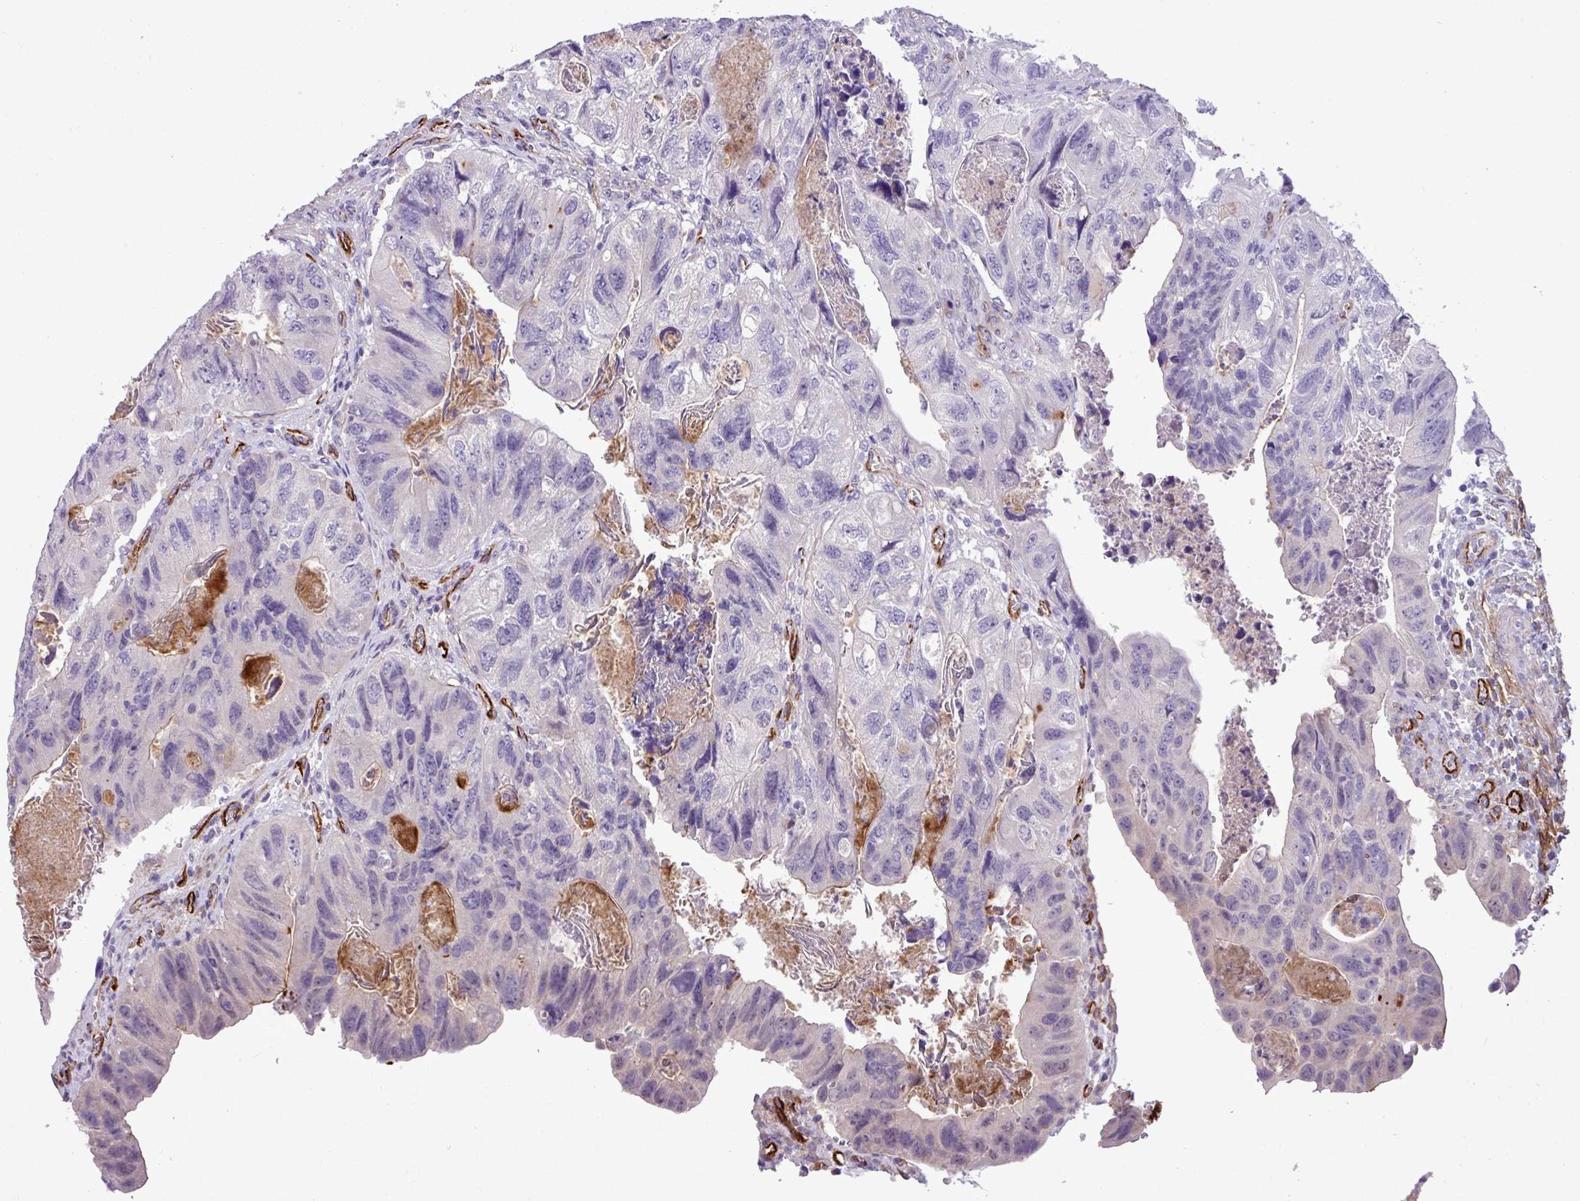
{"staining": {"intensity": "negative", "quantity": "none", "location": "none"}, "tissue": "colorectal cancer", "cell_type": "Tumor cells", "image_type": "cancer", "snomed": [{"axis": "morphology", "description": "Adenocarcinoma, NOS"}, {"axis": "topography", "description": "Rectum"}], "caption": "High magnification brightfield microscopy of colorectal cancer (adenocarcinoma) stained with DAB (brown) and counterstained with hematoxylin (blue): tumor cells show no significant positivity.", "gene": "CD248", "patient": {"sex": "male", "age": 63}}